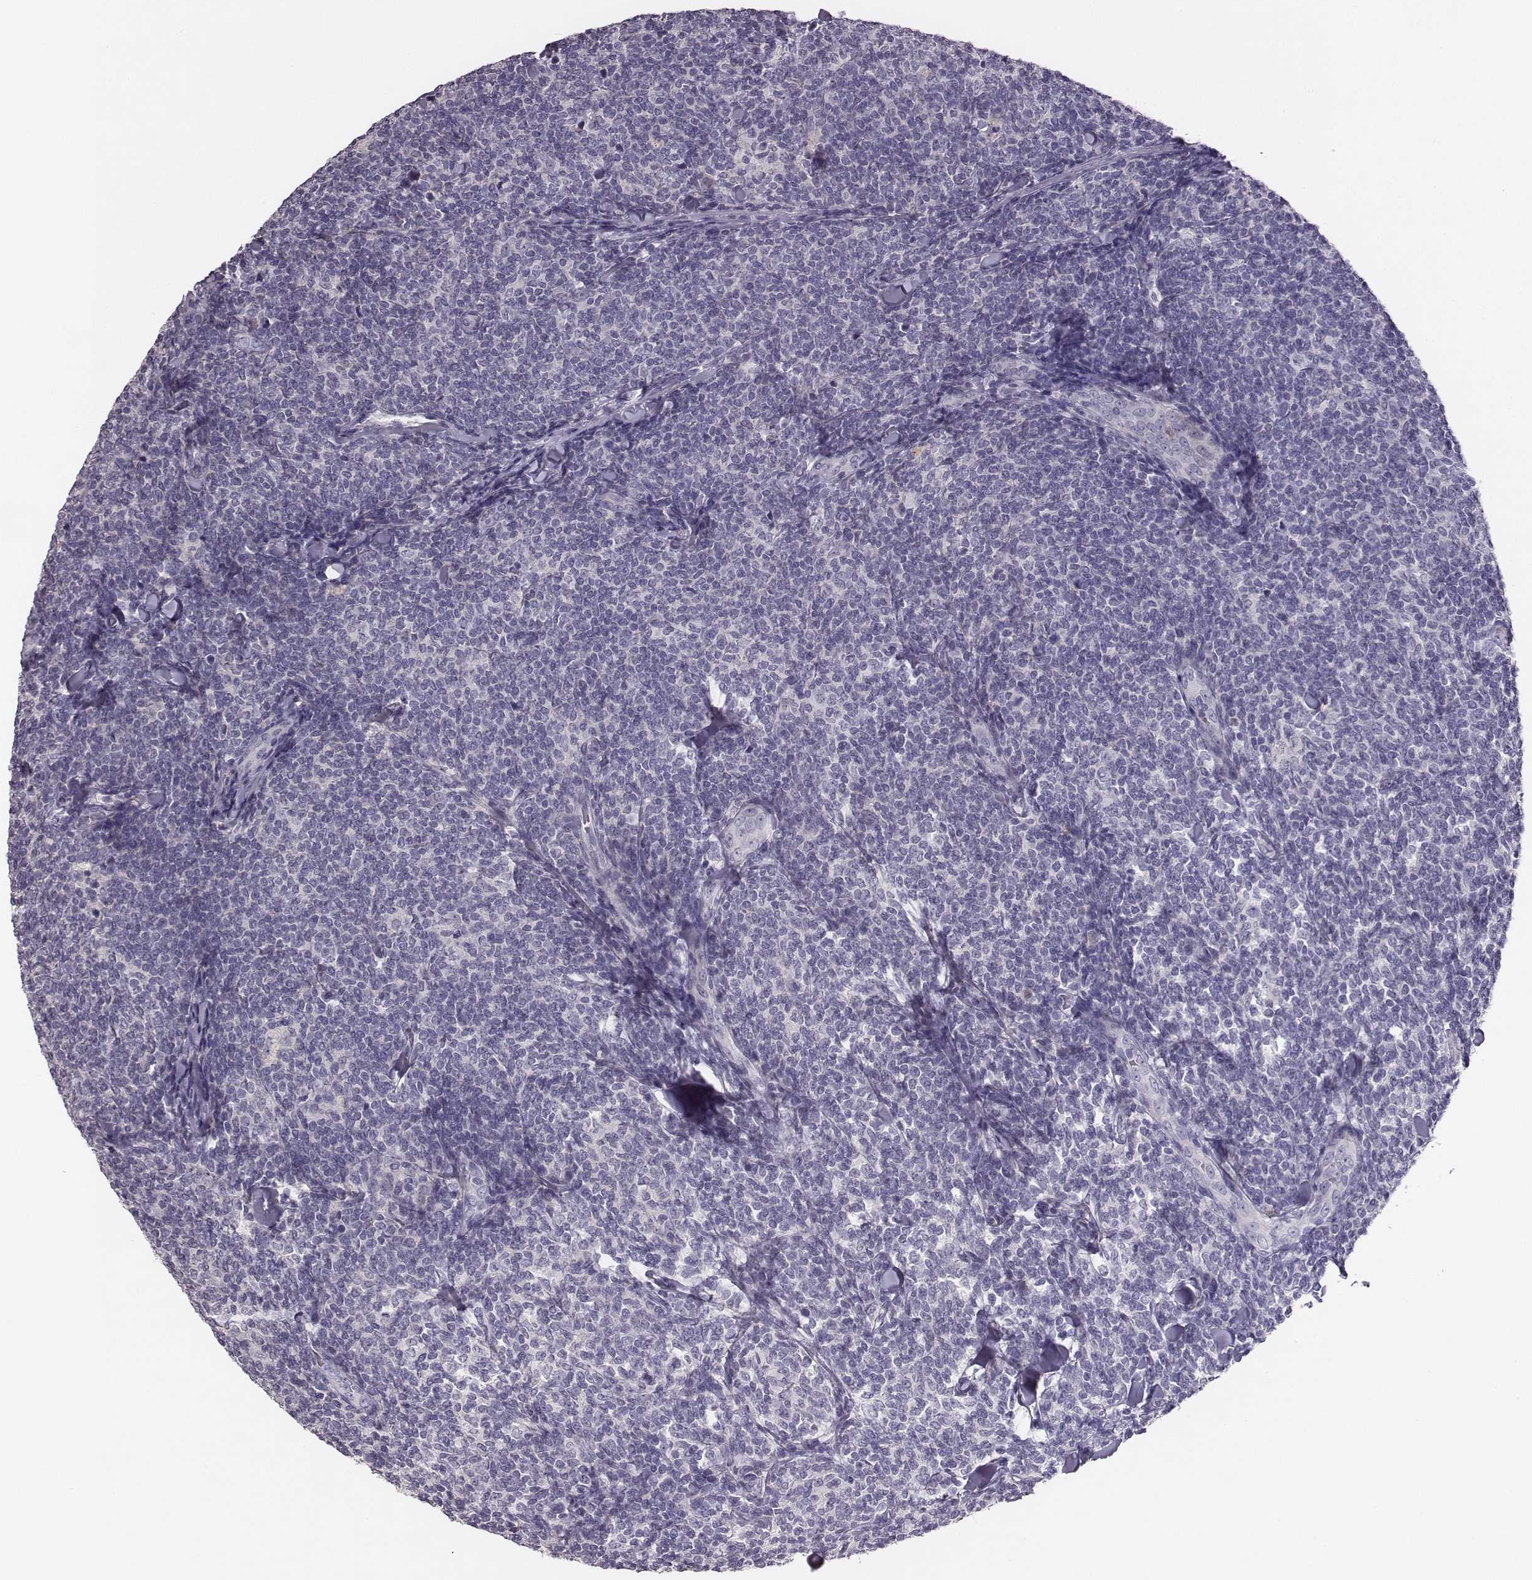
{"staining": {"intensity": "negative", "quantity": "none", "location": "none"}, "tissue": "lymphoma", "cell_type": "Tumor cells", "image_type": "cancer", "snomed": [{"axis": "morphology", "description": "Malignant lymphoma, non-Hodgkin's type, Low grade"}, {"axis": "topography", "description": "Lymph node"}], "caption": "Lymphoma was stained to show a protein in brown. There is no significant positivity in tumor cells.", "gene": "ADAM7", "patient": {"sex": "female", "age": 56}}